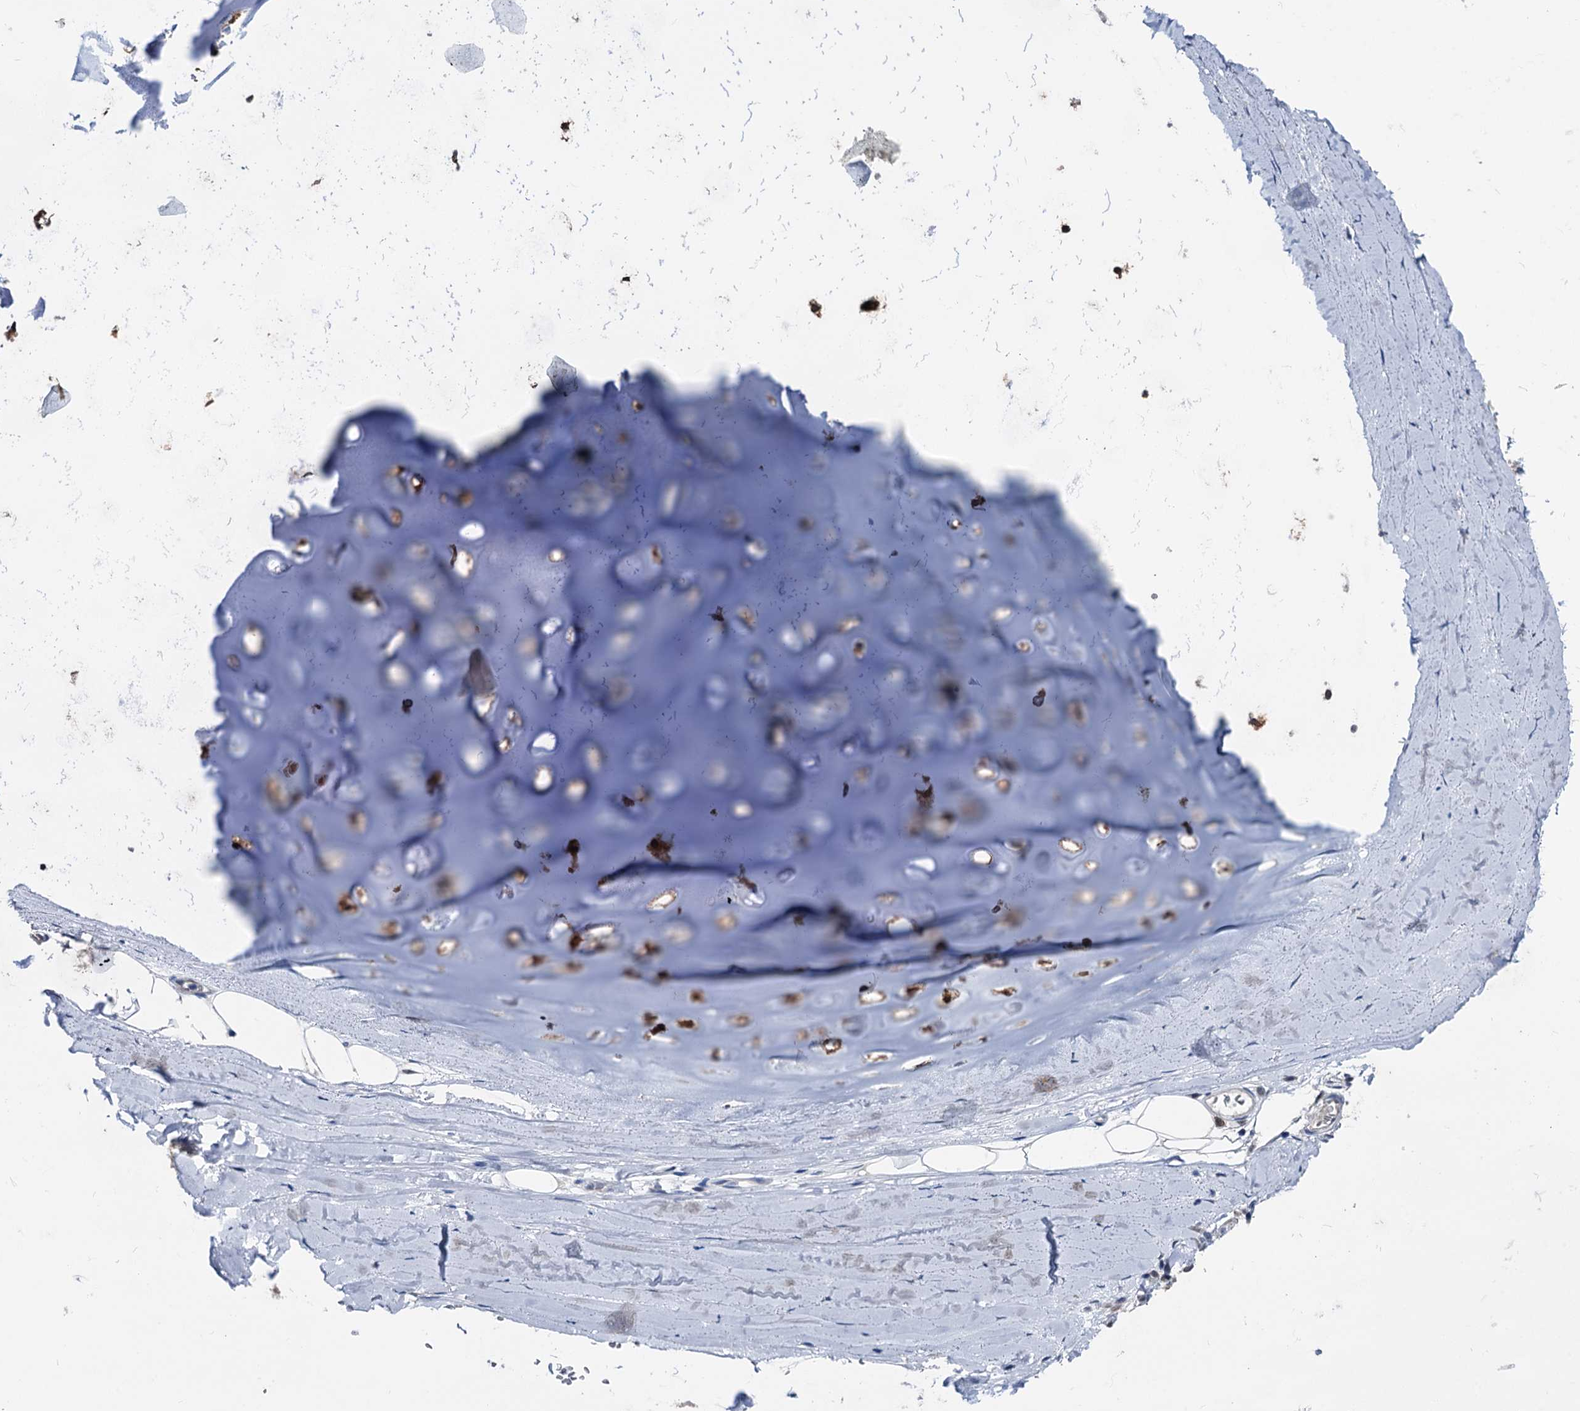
{"staining": {"intensity": "negative", "quantity": "none", "location": "none"}, "tissue": "adipose tissue", "cell_type": "Adipocytes", "image_type": "normal", "snomed": [{"axis": "morphology", "description": "Normal tissue, NOS"}, {"axis": "topography", "description": "Lymph node"}, {"axis": "topography", "description": "Bronchus"}], "caption": "This is an IHC histopathology image of normal adipose tissue. There is no positivity in adipocytes.", "gene": "GLO1", "patient": {"sex": "male", "age": 63}}